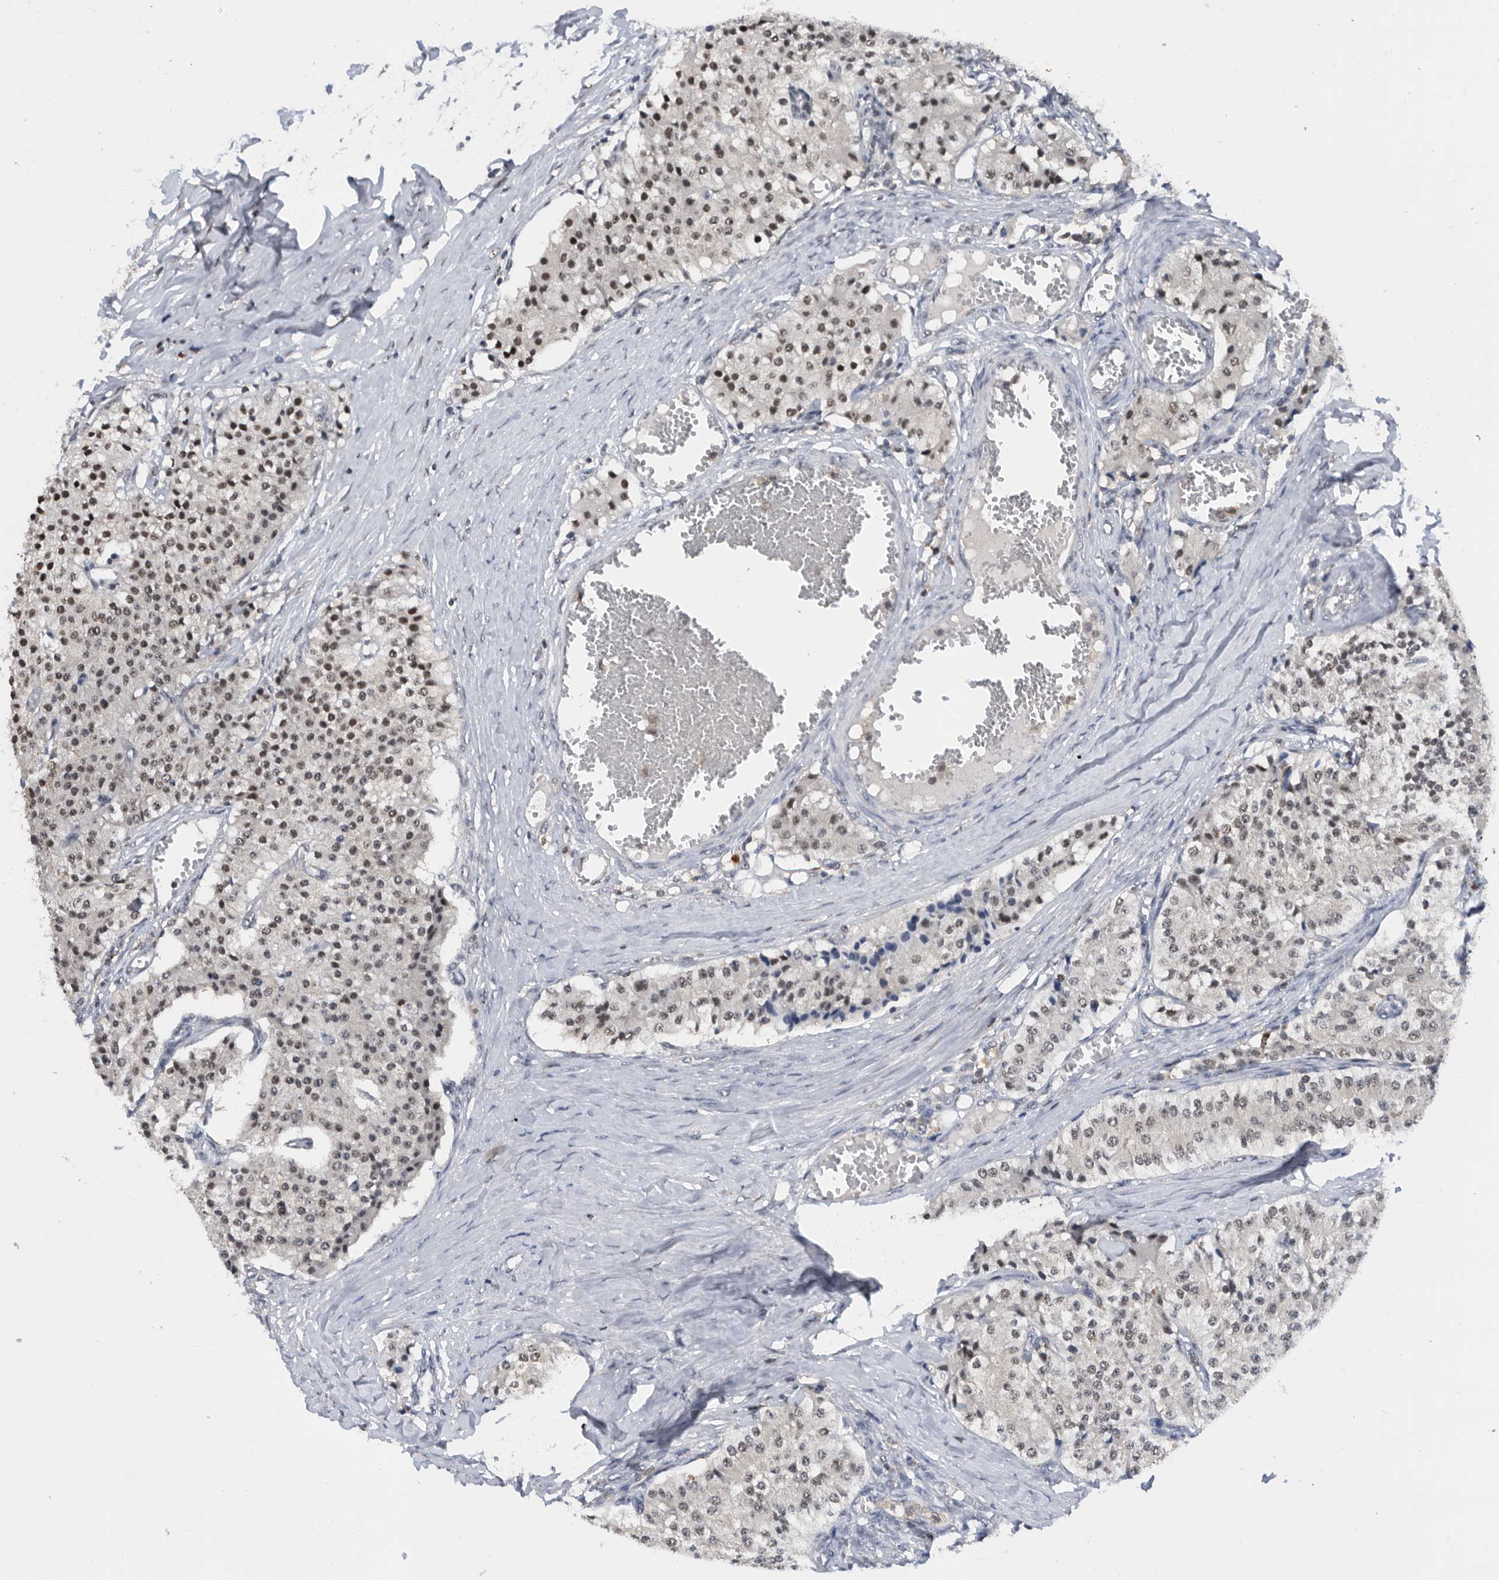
{"staining": {"intensity": "weak", "quantity": "<25%", "location": "nuclear"}, "tissue": "carcinoid", "cell_type": "Tumor cells", "image_type": "cancer", "snomed": [{"axis": "morphology", "description": "Carcinoid, malignant, NOS"}, {"axis": "topography", "description": "Colon"}], "caption": "Immunohistochemistry photomicrograph of malignant carcinoid stained for a protein (brown), which exhibits no positivity in tumor cells.", "gene": "ZNF260", "patient": {"sex": "female", "age": 52}}